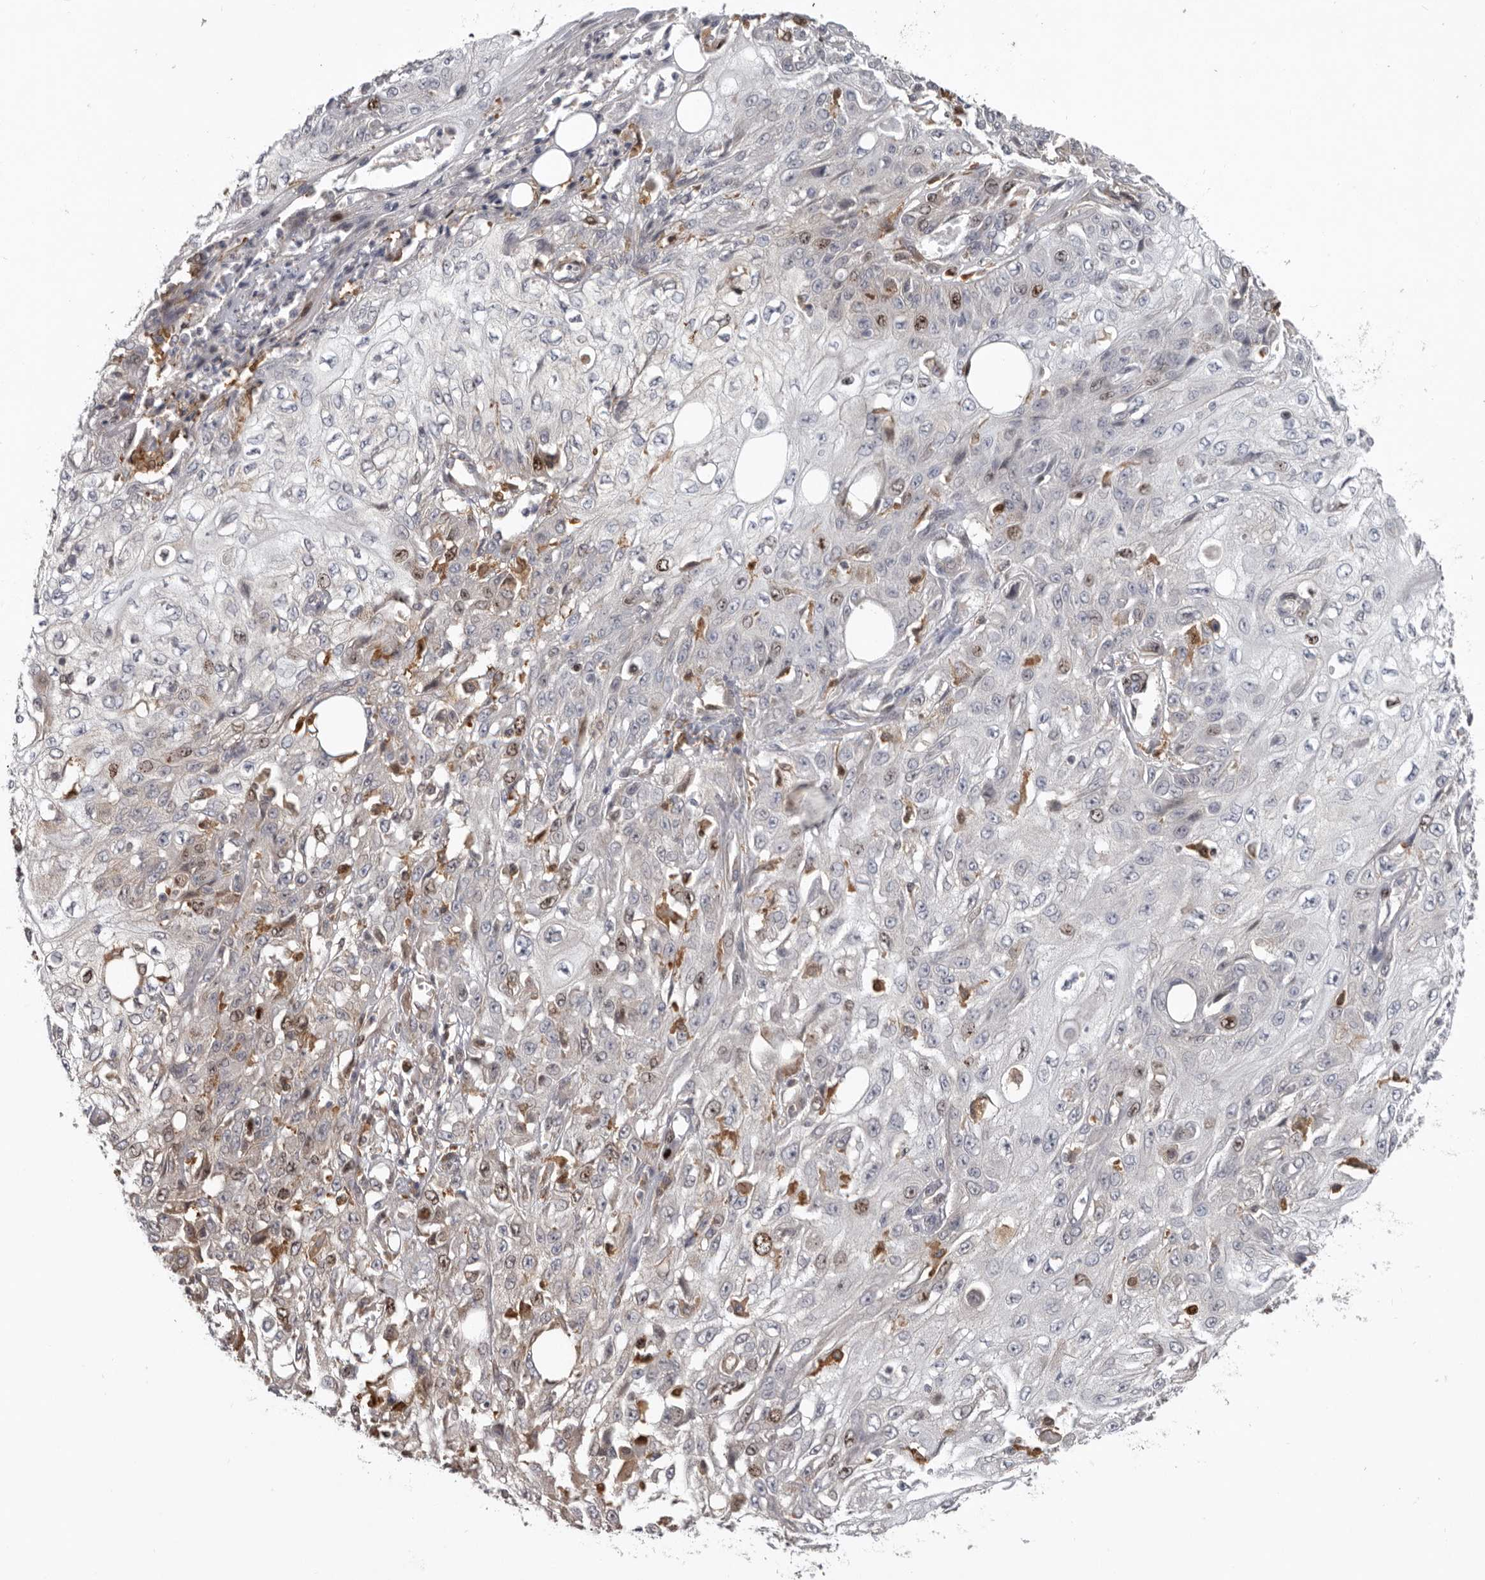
{"staining": {"intensity": "moderate", "quantity": "<25%", "location": "nuclear"}, "tissue": "skin cancer", "cell_type": "Tumor cells", "image_type": "cancer", "snomed": [{"axis": "morphology", "description": "Squamous cell carcinoma, NOS"}, {"axis": "morphology", "description": "Squamous cell carcinoma, metastatic, NOS"}, {"axis": "topography", "description": "Skin"}, {"axis": "topography", "description": "Lymph node"}], "caption": "Moderate nuclear staining for a protein is present in about <25% of tumor cells of metastatic squamous cell carcinoma (skin) using immunohistochemistry (IHC).", "gene": "CDCA8", "patient": {"sex": "male", "age": 75}}